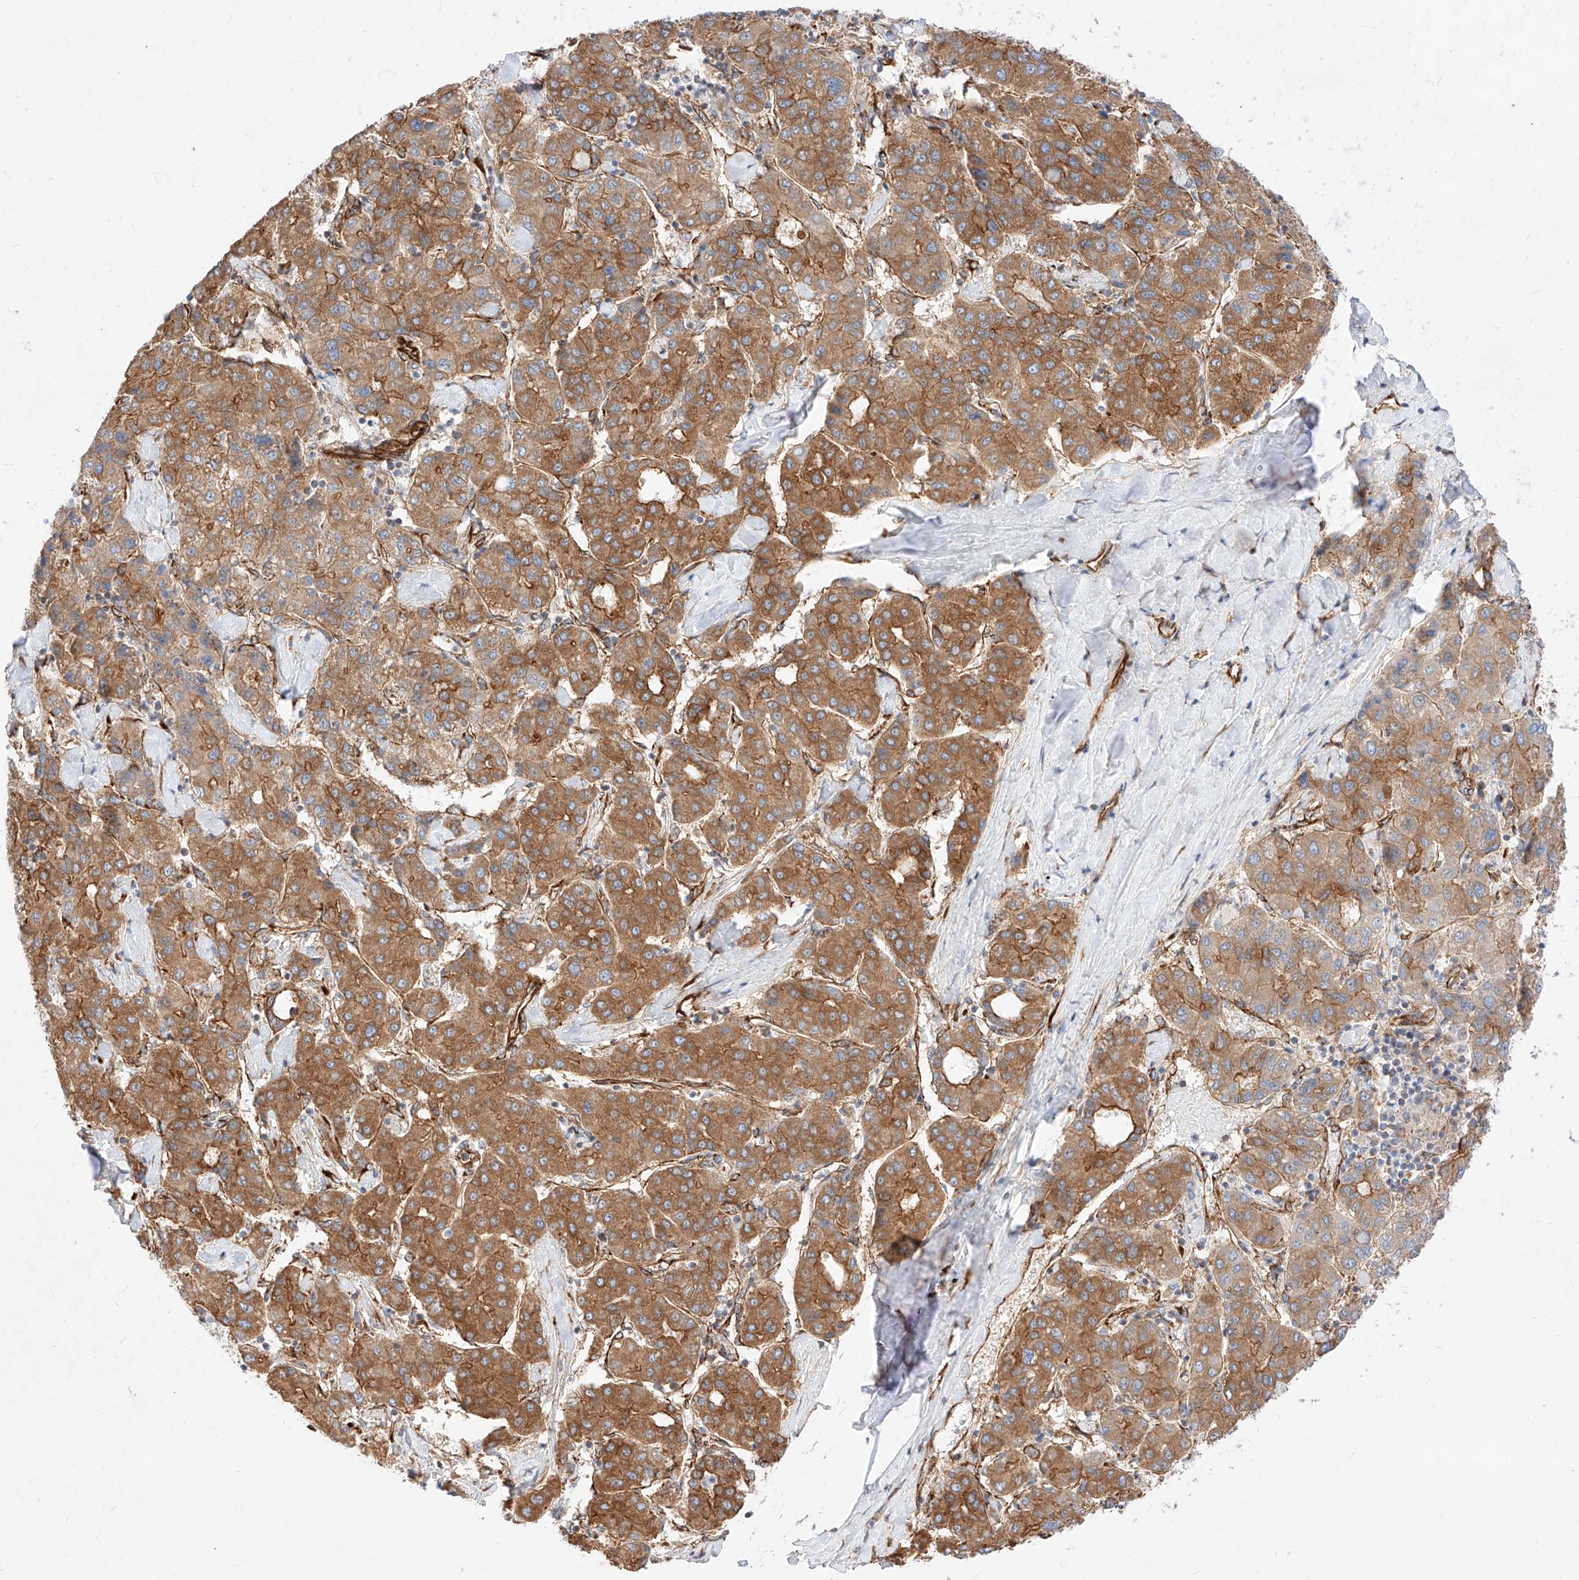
{"staining": {"intensity": "moderate", "quantity": ">75%", "location": "cytoplasmic/membranous"}, "tissue": "liver cancer", "cell_type": "Tumor cells", "image_type": "cancer", "snomed": [{"axis": "morphology", "description": "Carcinoma, Hepatocellular, NOS"}, {"axis": "topography", "description": "Liver"}], "caption": "The immunohistochemical stain highlights moderate cytoplasmic/membranous expression in tumor cells of liver cancer tissue. (DAB (3,3'-diaminobenzidine) IHC, brown staining for protein, blue staining for nuclei).", "gene": "CSGALNACT2", "patient": {"sex": "male", "age": 65}}